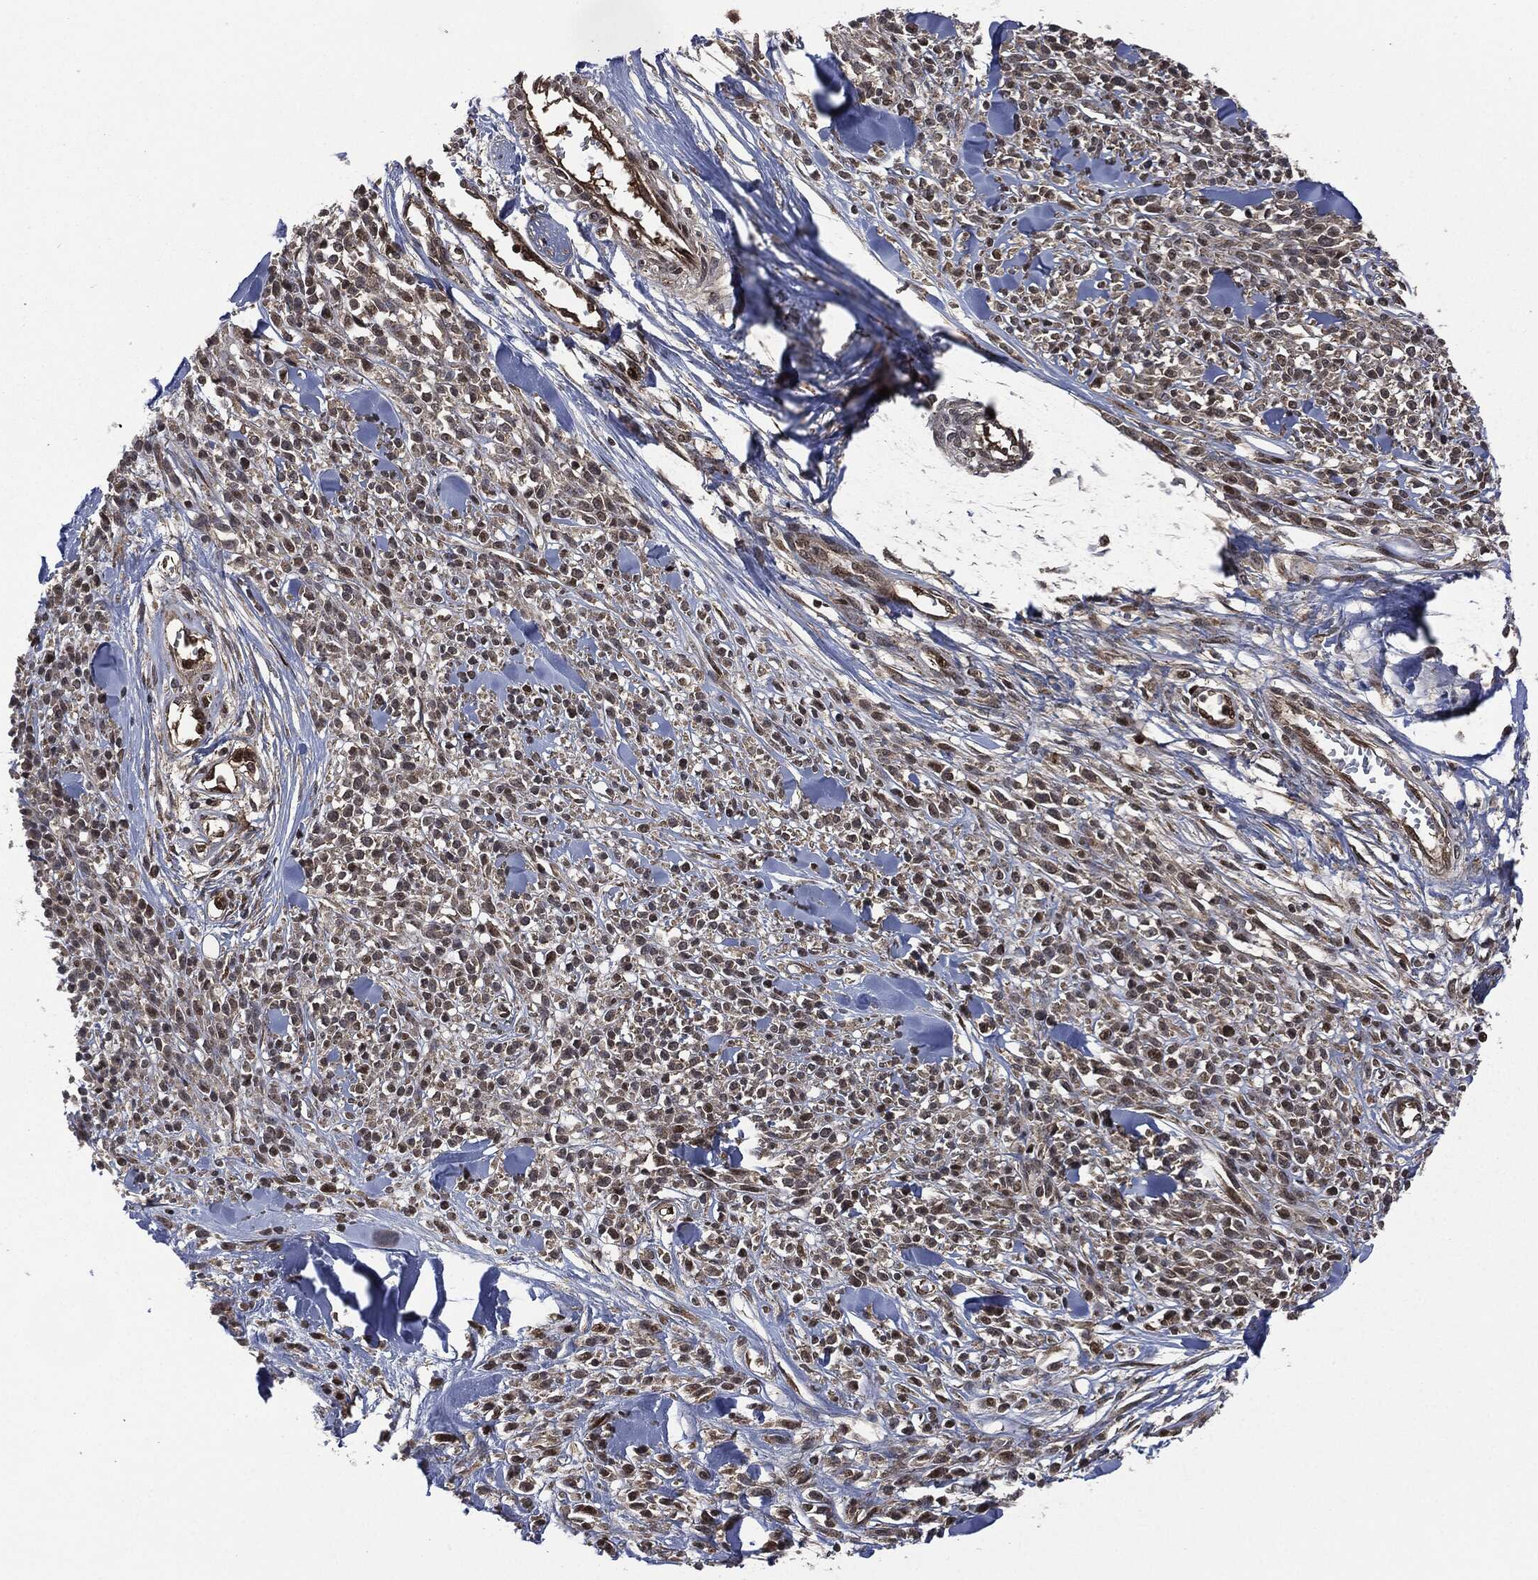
{"staining": {"intensity": "negative", "quantity": "none", "location": "none"}, "tissue": "melanoma", "cell_type": "Tumor cells", "image_type": "cancer", "snomed": [{"axis": "morphology", "description": "Malignant melanoma, NOS"}, {"axis": "topography", "description": "Skin"}, {"axis": "topography", "description": "Skin of trunk"}], "caption": "Micrograph shows no significant protein expression in tumor cells of melanoma.", "gene": "HRAS", "patient": {"sex": "male", "age": 74}}